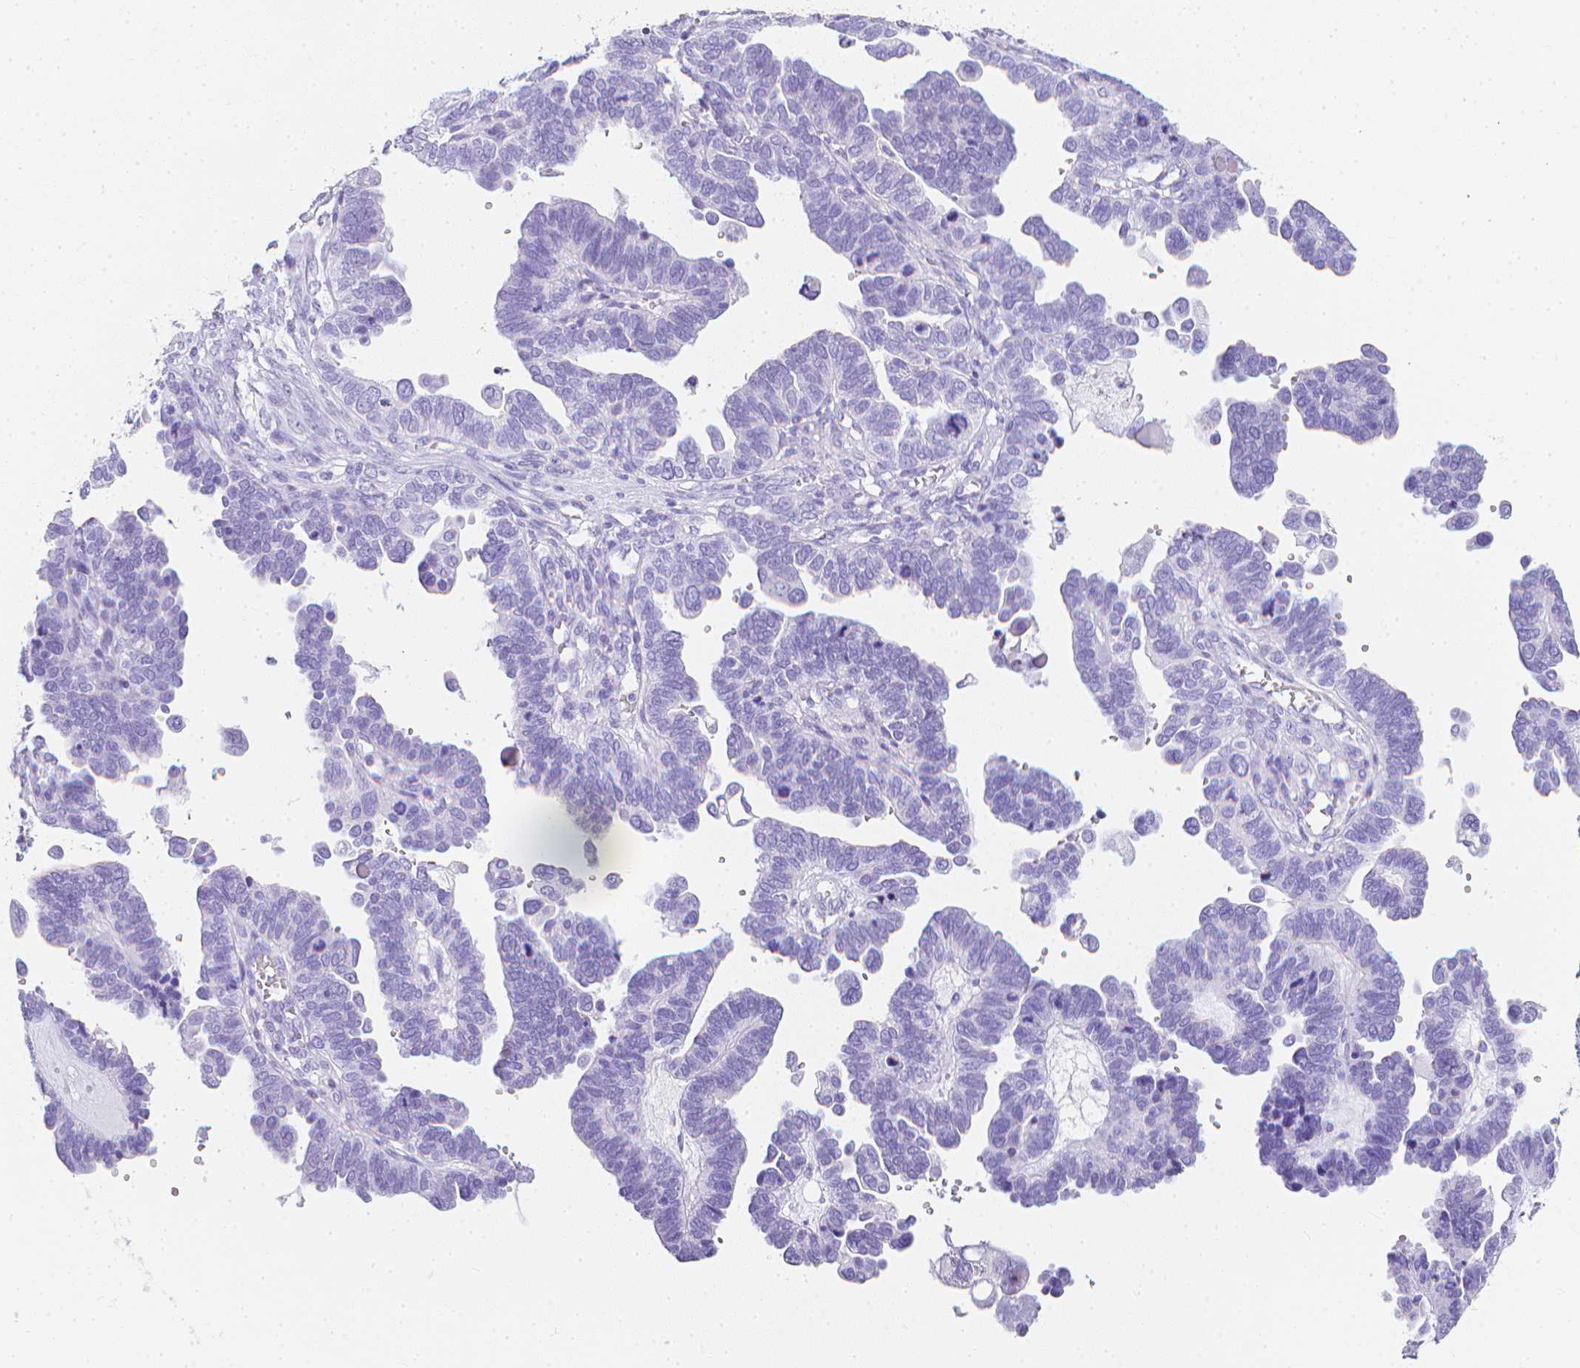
{"staining": {"intensity": "negative", "quantity": "none", "location": "none"}, "tissue": "ovarian cancer", "cell_type": "Tumor cells", "image_type": "cancer", "snomed": [{"axis": "morphology", "description": "Cystadenocarcinoma, serous, NOS"}, {"axis": "topography", "description": "Ovary"}], "caption": "Image shows no protein positivity in tumor cells of serous cystadenocarcinoma (ovarian) tissue.", "gene": "LGALS4", "patient": {"sex": "female", "age": 51}}